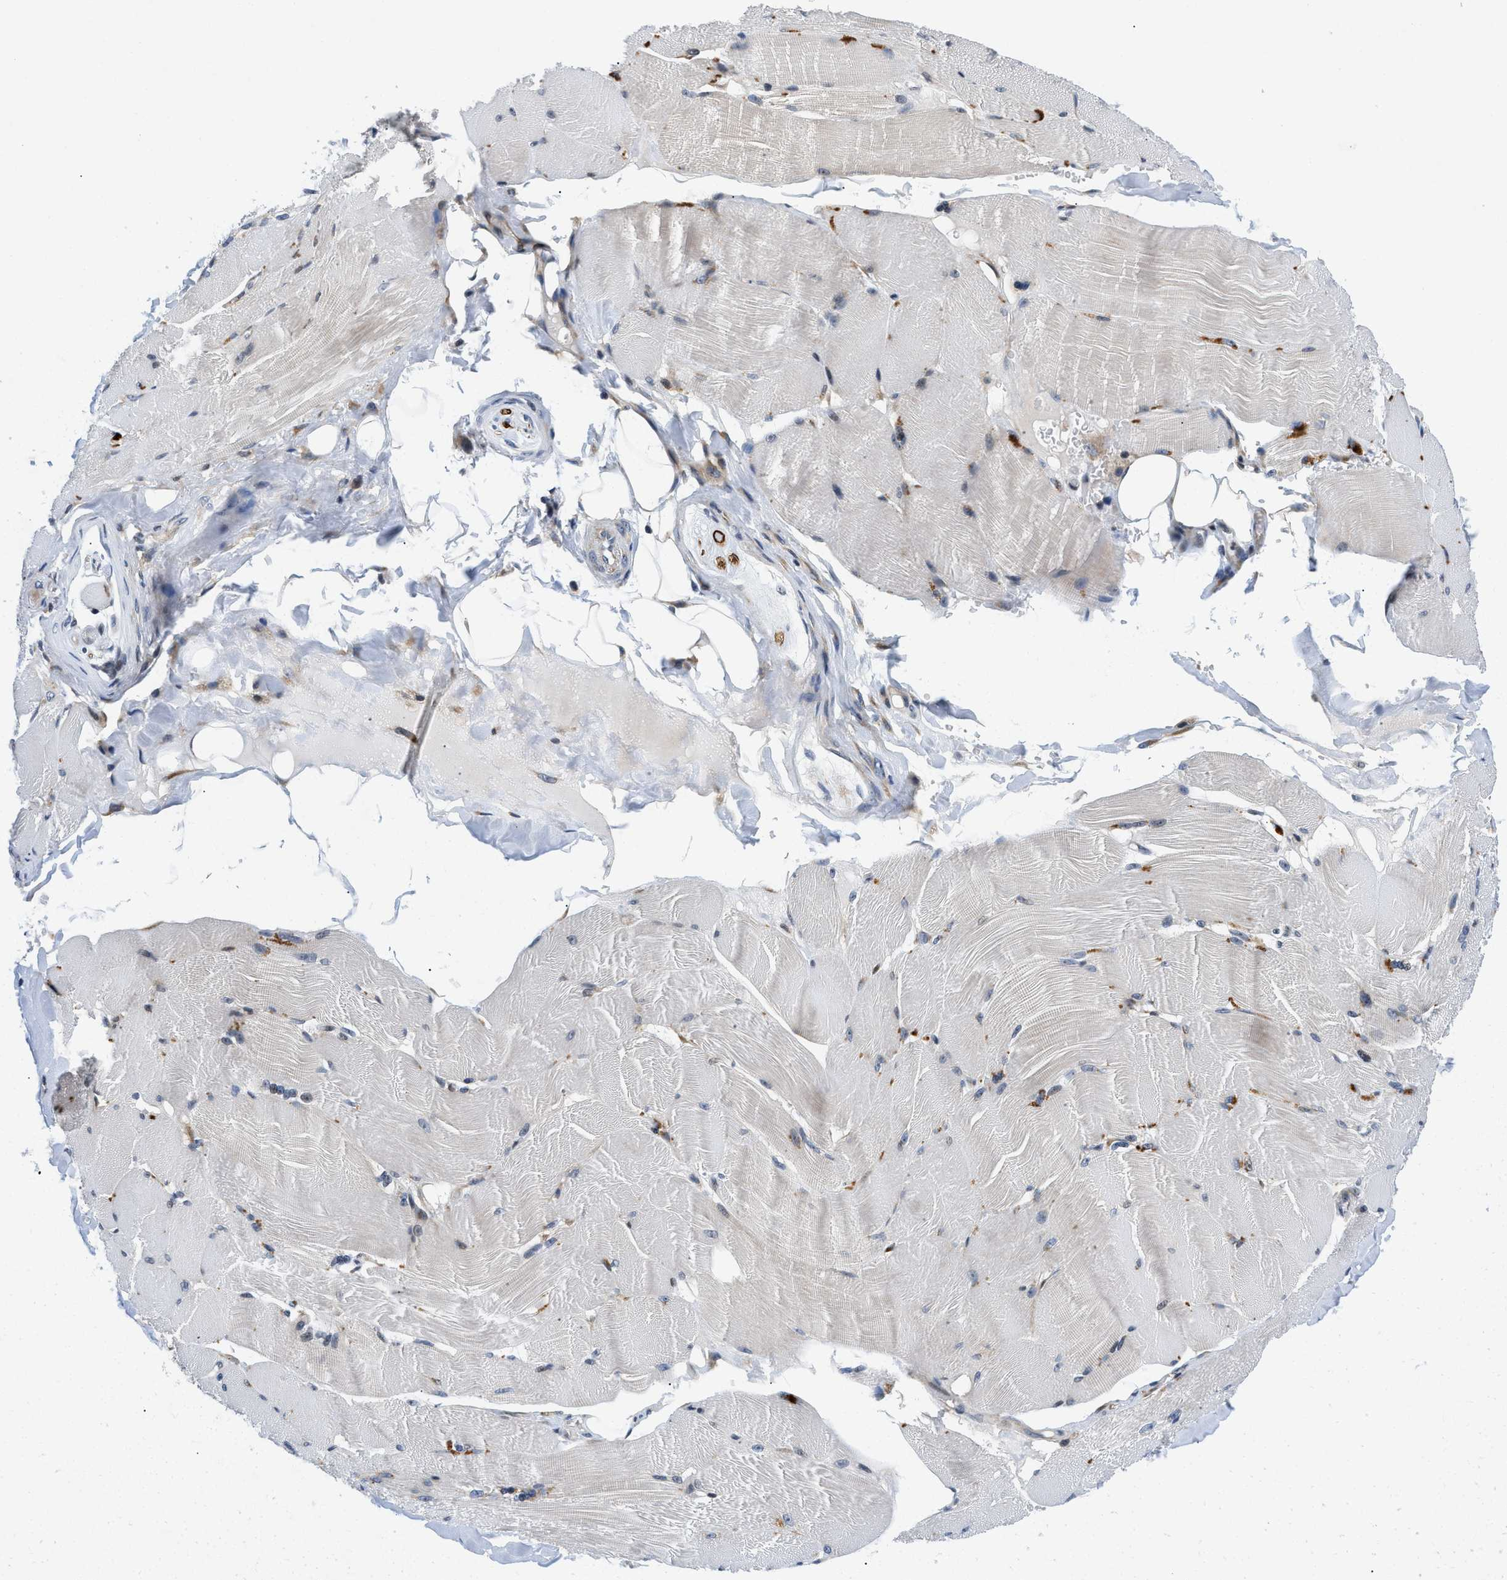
{"staining": {"intensity": "negative", "quantity": "none", "location": "none"}, "tissue": "skeletal muscle", "cell_type": "Myocytes", "image_type": "normal", "snomed": [{"axis": "morphology", "description": "Normal tissue, NOS"}, {"axis": "topography", "description": "Skin"}, {"axis": "topography", "description": "Skeletal muscle"}], "caption": "Immunohistochemistry image of benign human skeletal muscle stained for a protein (brown), which exhibits no expression in myocytes.", "gene": "IKBKE", "patient": {"sex": "male", "age": 83}}